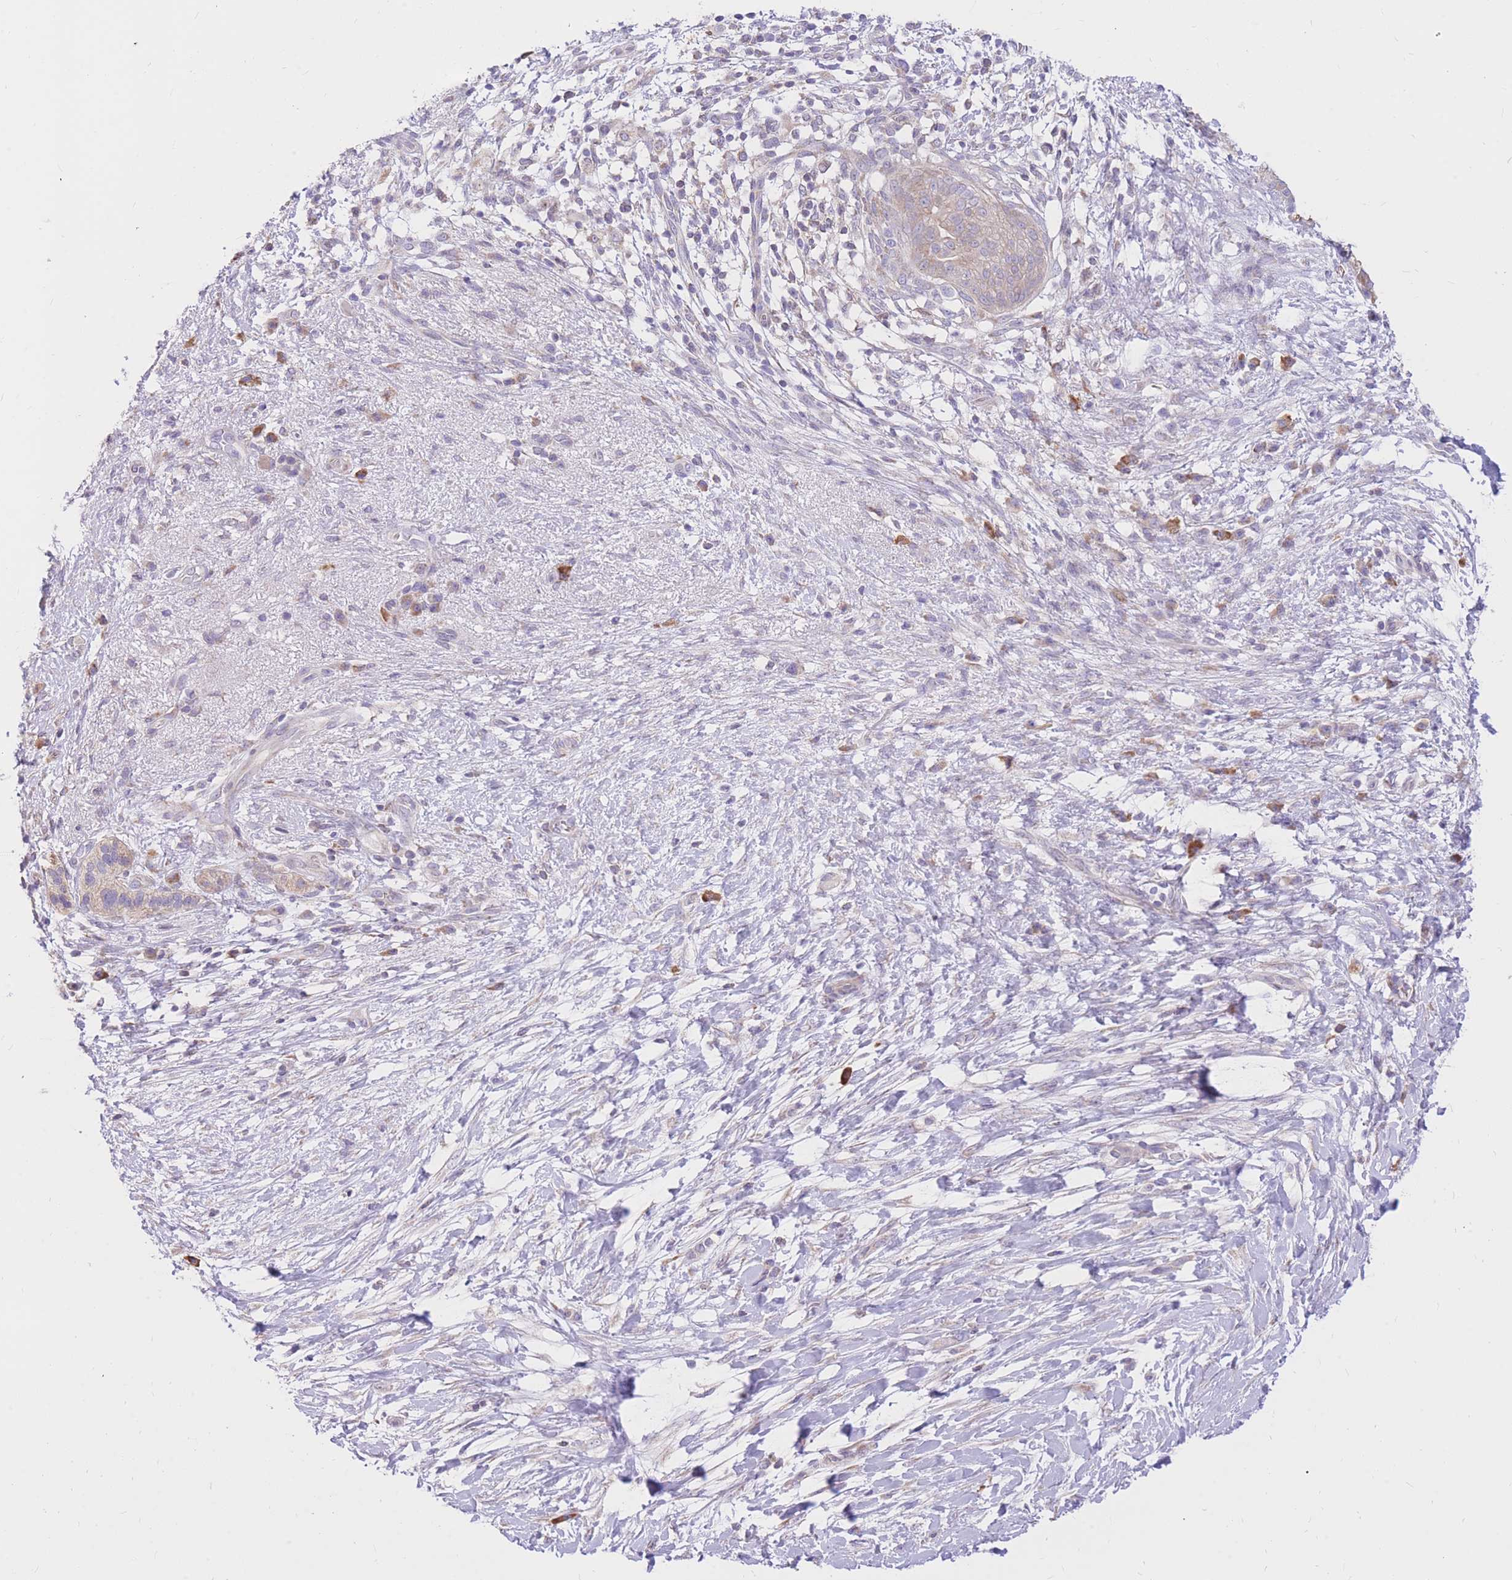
{"staining": {"intensity": "negative", "quantity": "none", "location": "none"}, "tissue": "pancreatic cancer", "cell_type": "Tumor cells", "image_type": "cancer", "snomed": [{"axis": "morphology", "description": "Adenocarcinoma, NOS"}, {"axis": "topography", "description": "Pancreas"}], "caption": "IHC image of pancreatic cancer (adenocarcinoma) stained for a protein (brown), which exhibits no expression in tumor cells.", "gene": "TOPAZ1", "patient": {"sex": "female", "age": 72}}